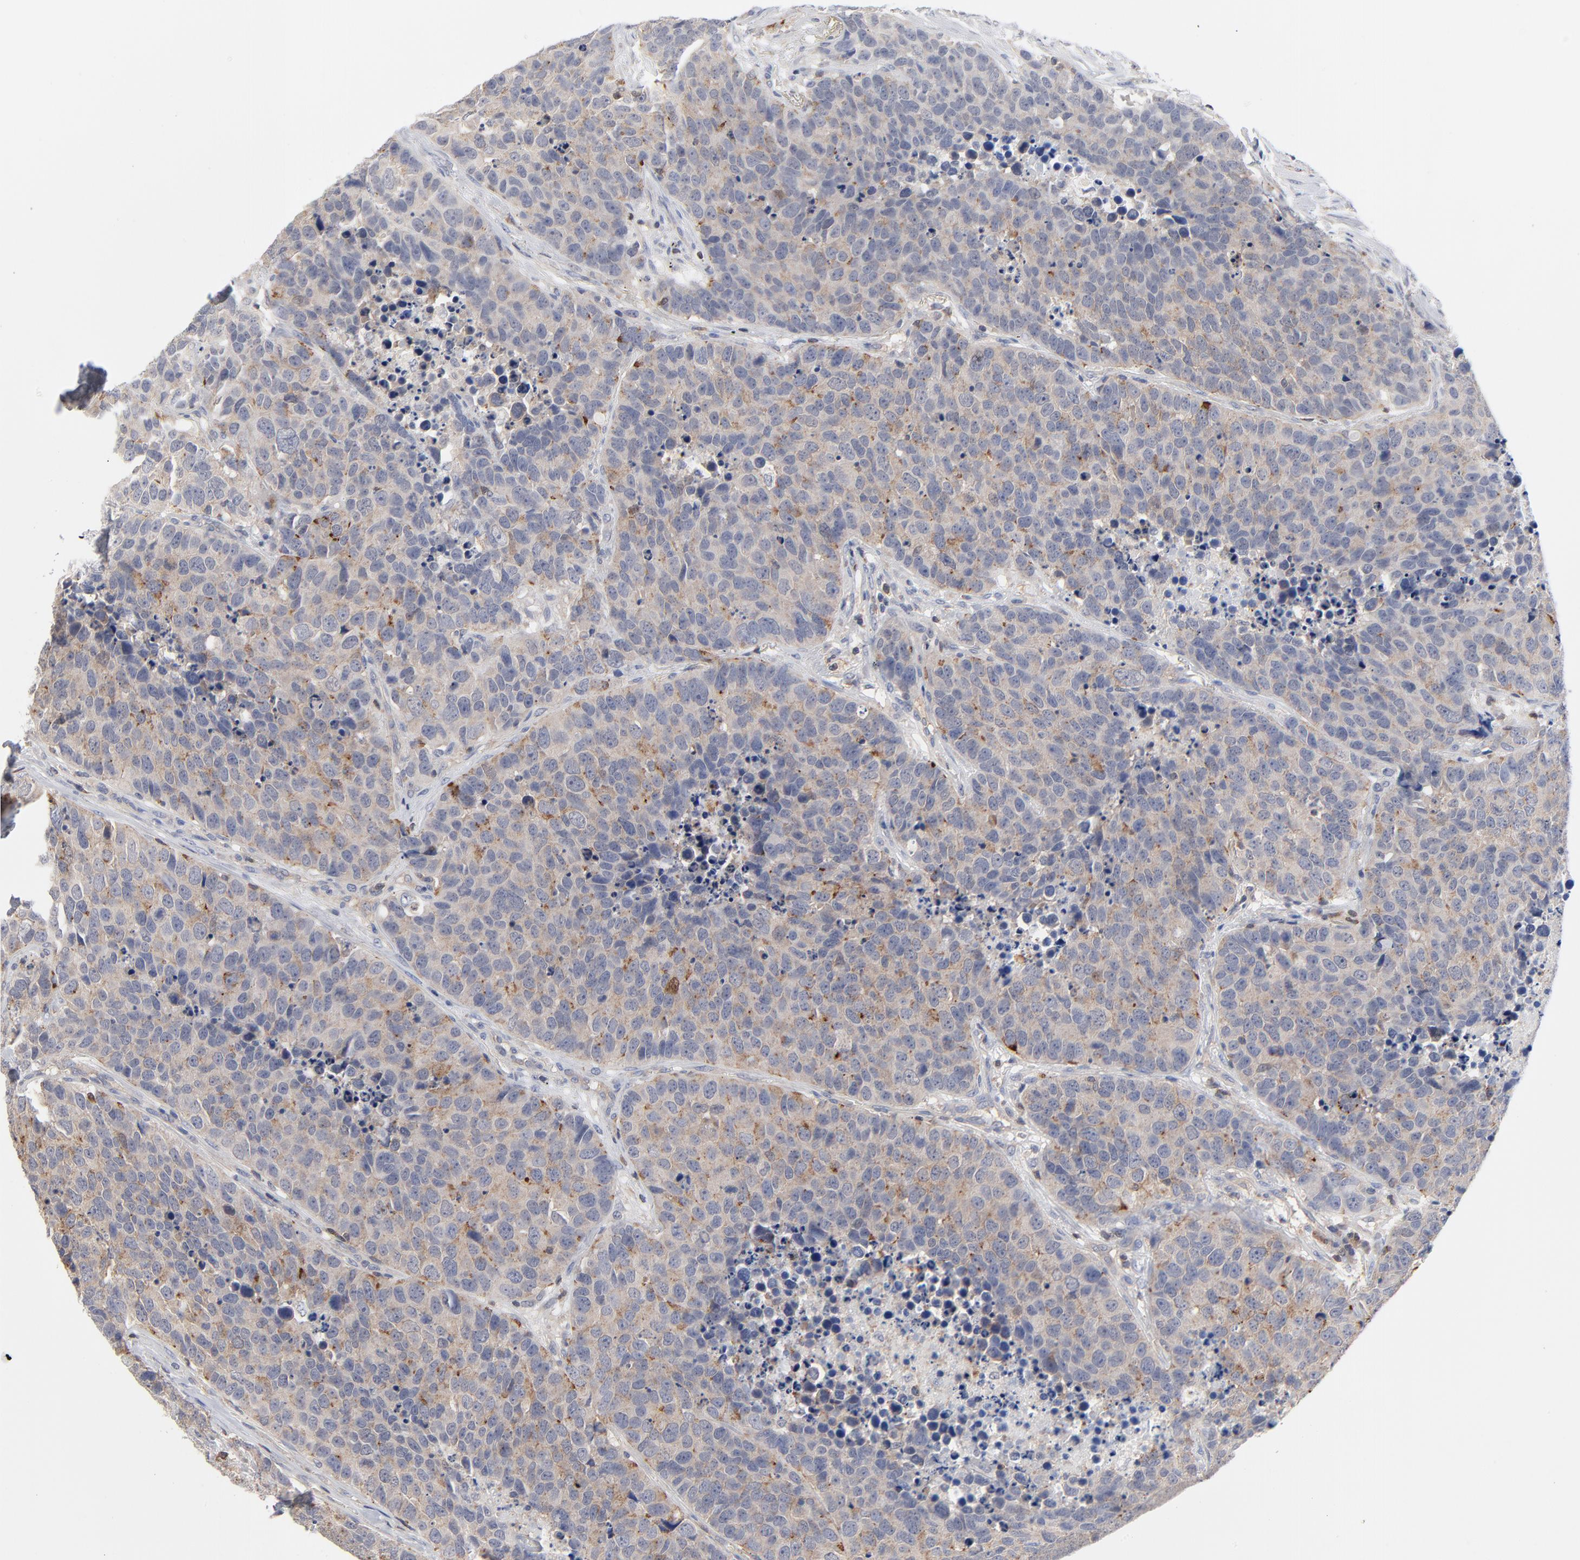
{"staining": {"intensity": "weak", "quantity": ">75%", "location": "cytoplasmic/membranous"}, "tissue": "carcinoid", "cell_type": "Tumor cells", "image_type": "cancer", "snomed": [{"axis": "morphology", "description": "Carcinoid, malignant, NOS"}, {"axis": "topography", "description": "Lung"}], "caption": "Protein expression analysis of carcinoid (malignant) exhibits weak cytoplasmic/membranous expression in about >75% of tumor cells. Nuclei are stained in blue.", "gene": "CAB39L", "patient": {"sex": "male", "age": 60}}